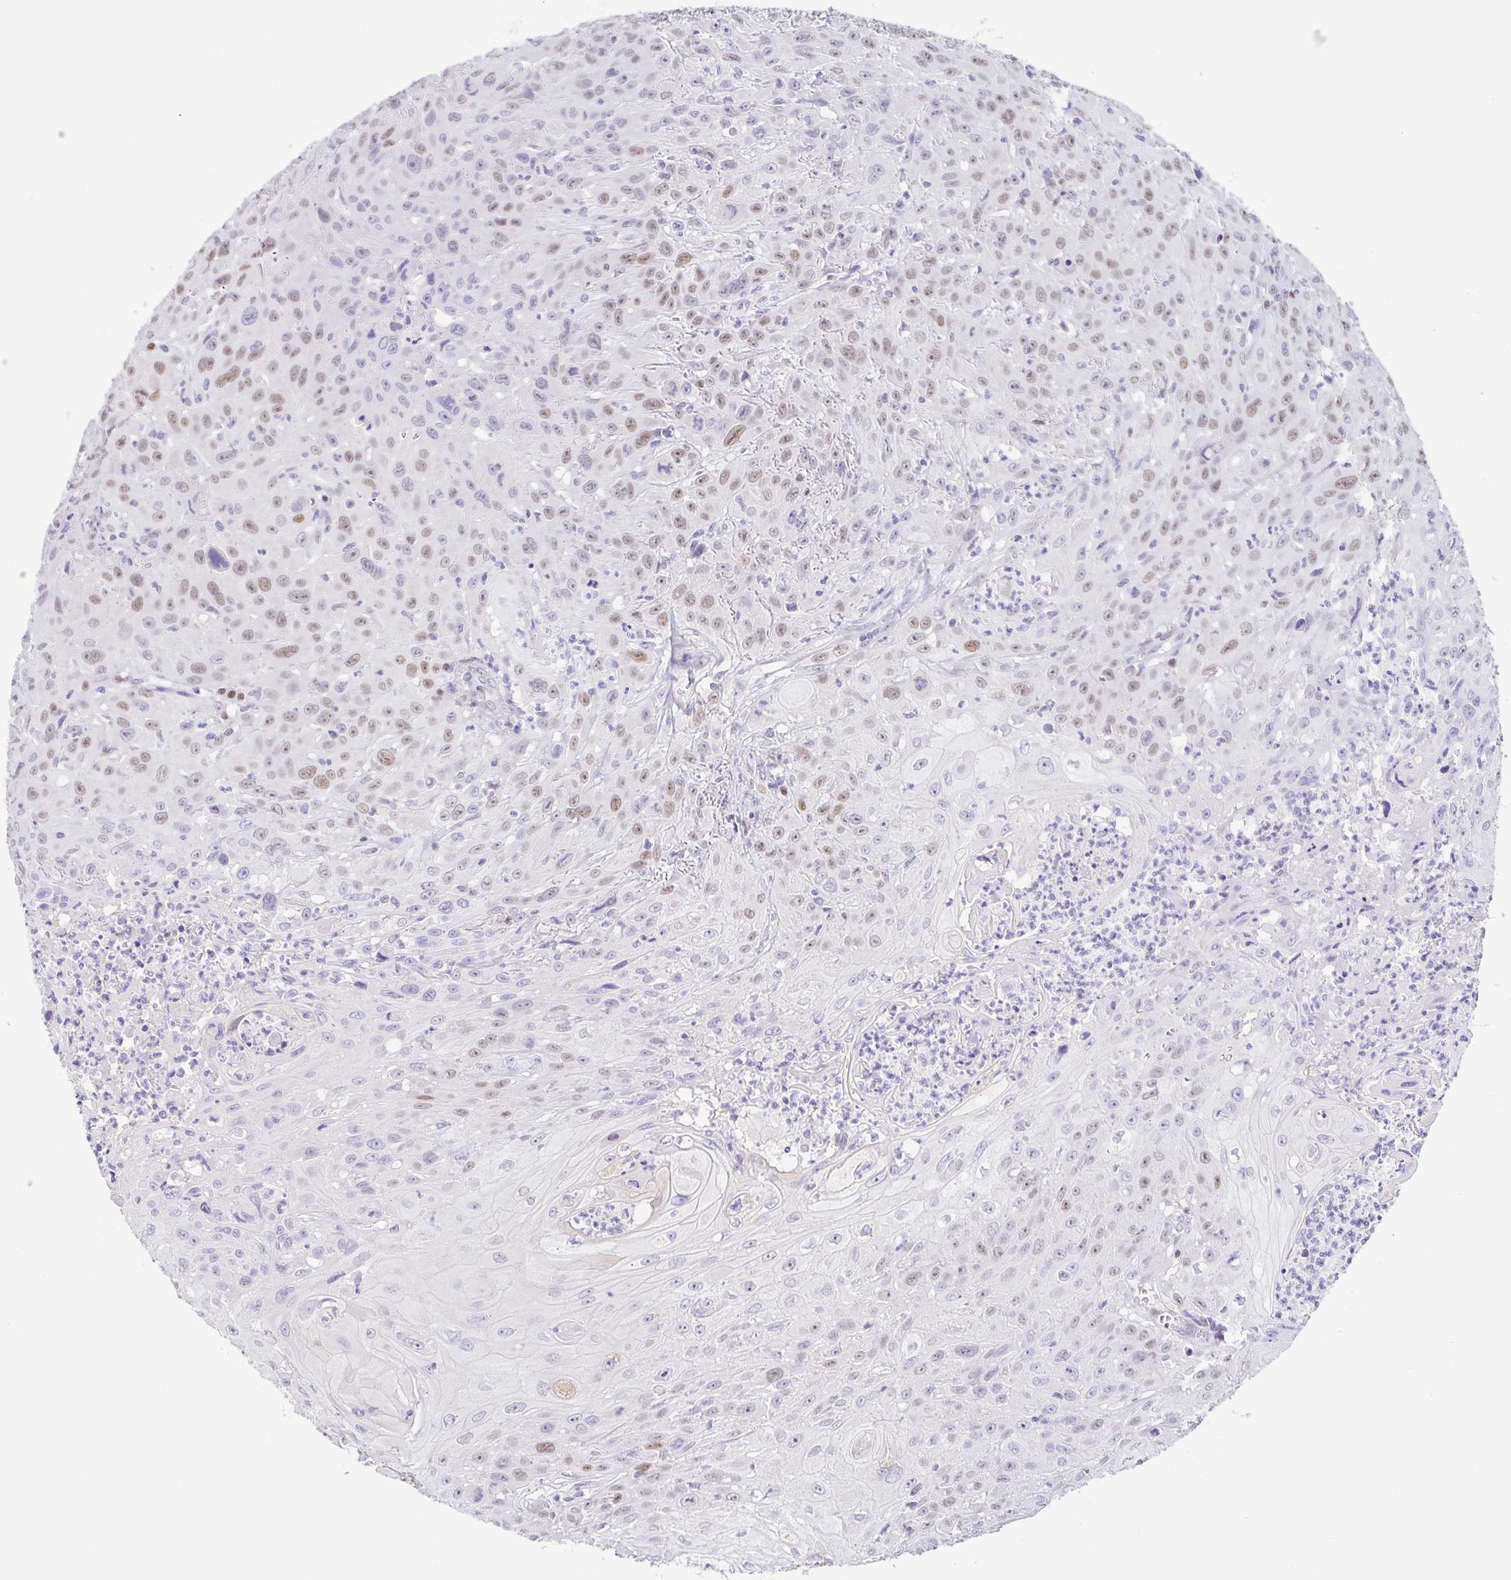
{"staining": {"intensity": "moderate", "quantity": "25%-75%", "location": "nuclear"}, "tissue": "head and neck cancer", "cell_type": "Tumor cells", "image_type": "cancer", "snomed": [{"axis": "morphology", "description": "Squamous cell carcinoma, NOS"}, {"axis": "topography", "description": "Skin"}, {"axis": "topography", "description": "Head-Neck"}], "caption": "Immunohistochemistry (IHC) of human head and neck cancer (squamous cell carcinoma) shows medium levels of moderate nuclear positivity in approximately 25%-75% of tumor cells. The protein of interest is shown in brown color, while the nuclei are stained blue.", "gene": "TCF3", "patient": {"sex": "male", "age": 80}}